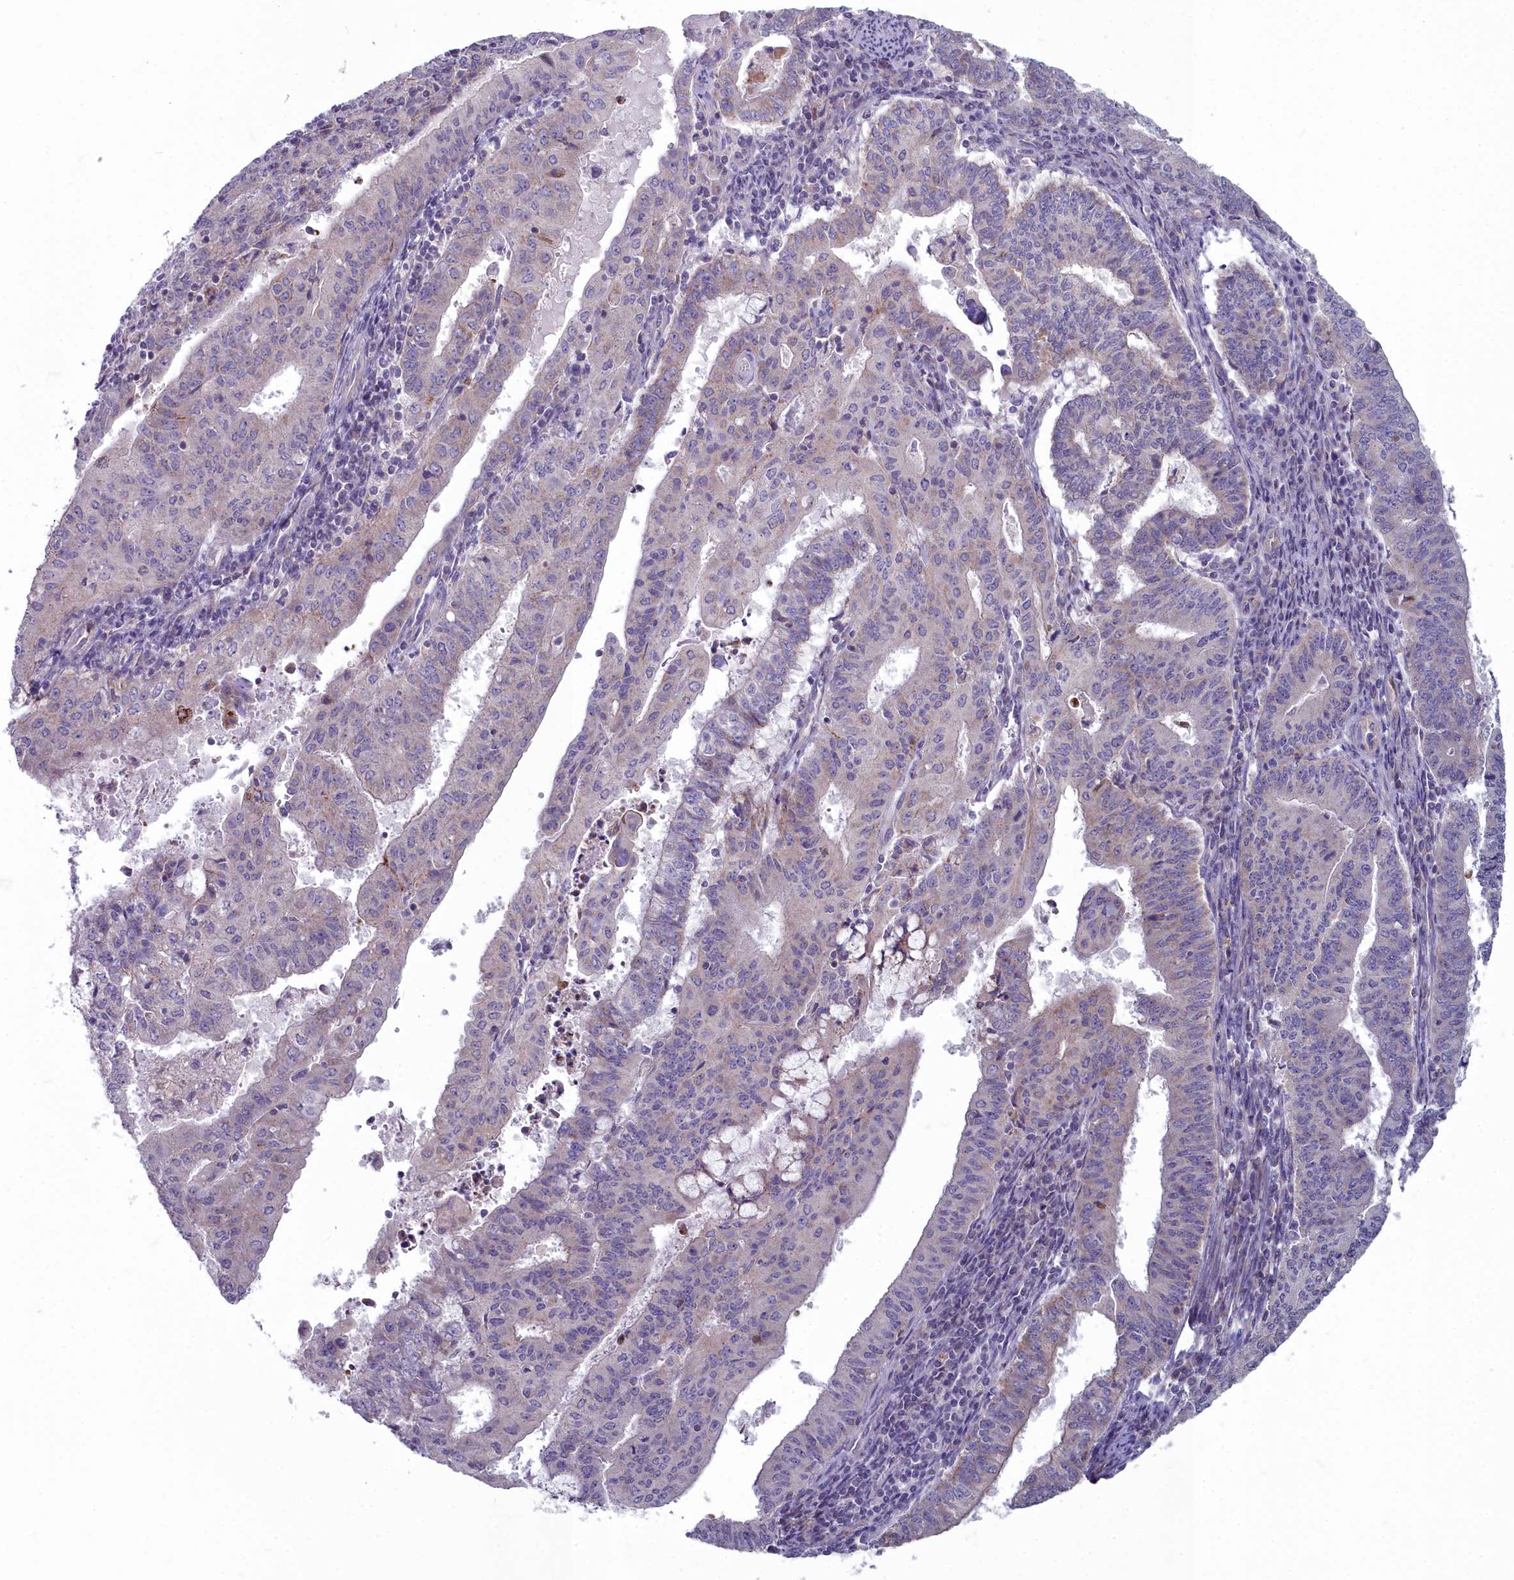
{"staining": {"intensity": "weak", "quantity": "<25%", "location": "cytoplasmic/membranous"}, "tissue": "endometrial cancer", "cell_type": "Tumor cells", "image_type": "cancer", "snomed": [{"axis": "morphology", "description": "Adenocarcinoma, NOS"}, {"axis": "topography", "description": "Endometrium"}], "caption": "The photomicrograph displays no significant positivity in tumor cells of endometrial cancer. (DAB (3,3'-diaminobenzidine) immunohistochemistry, high magnification).", "gene": "INSYN2A", "patient": {"sex": "female", "age": 59}}